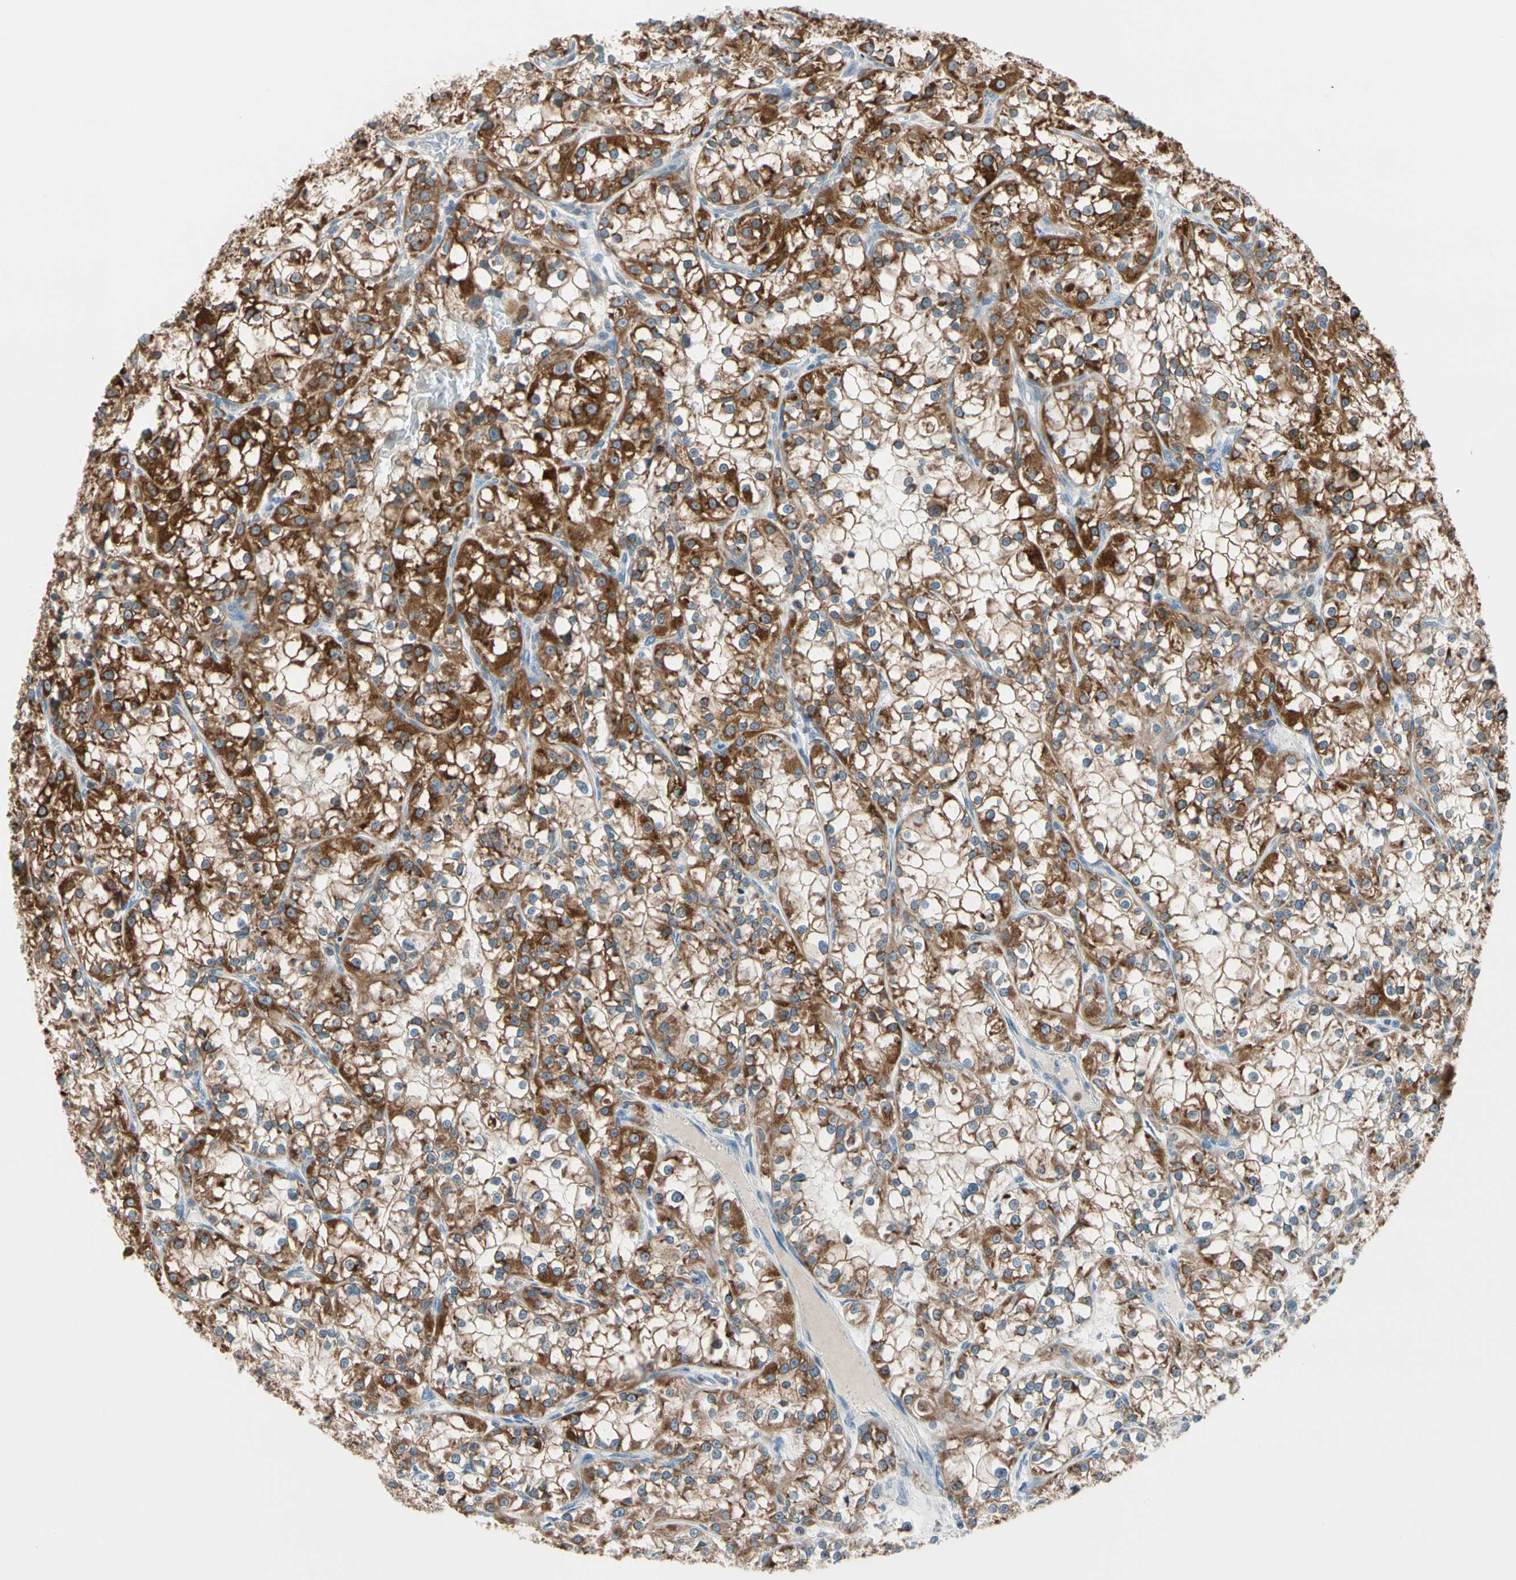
{"staining": {"intensity": "strong", "quantity": ">75%", "location": "cytoplasmic/membranous"}, "tissue": "renal cancer", "cell_type": "Tumor cells", "image_type": "cancer", "snomed": [{"axis": "morphology", "description": "Adenocarcinoma, NOS"}, {"axis": "topography", "description": "Kidney"}], "caption": "Protein expression analysis of renal cancer displays strong cytoplasmic/membranous positivity in about >75% of tumor cells.", "gene": "LRPAP1", "patient": {"sex": "female", "age": 52}}